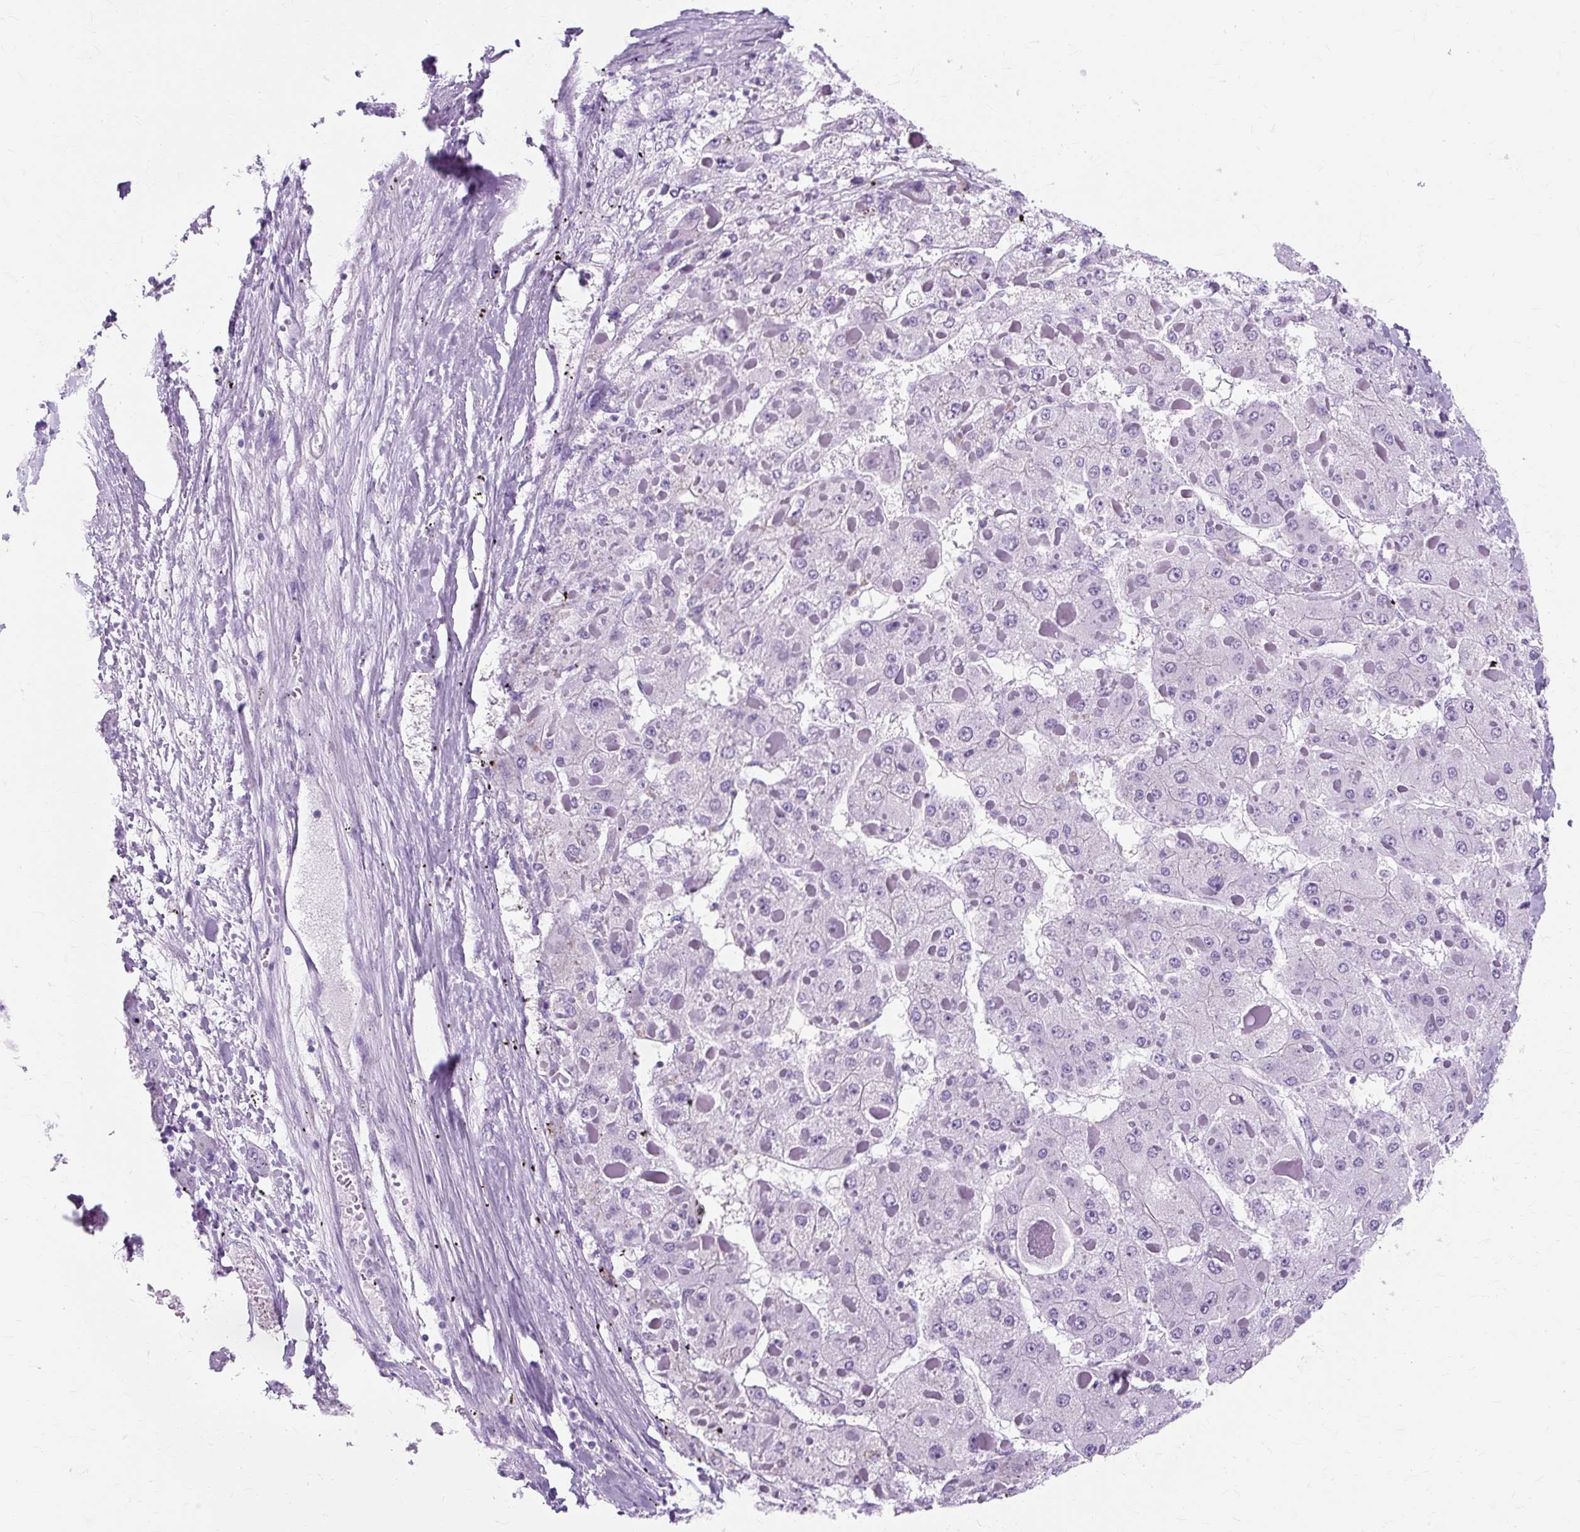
{"staining": {"intensity": "negative", "quantity": "none", "location": "none"}, "tissue": "liver cancer", "cell_type": "Tumor cells", "image_type": "cancer", "snomed": [{"axis": "morphology", "description": "Carcinoma, Hepatocellular, NOS"}, {"axis": "topography", "description": "Liver"}], "caption": "There is no significant expression in tumor cells of liver cancer (hepatocellular carcinoma).", "gene": "RYBP", "patient": {"sex": "female", "age": 73}}